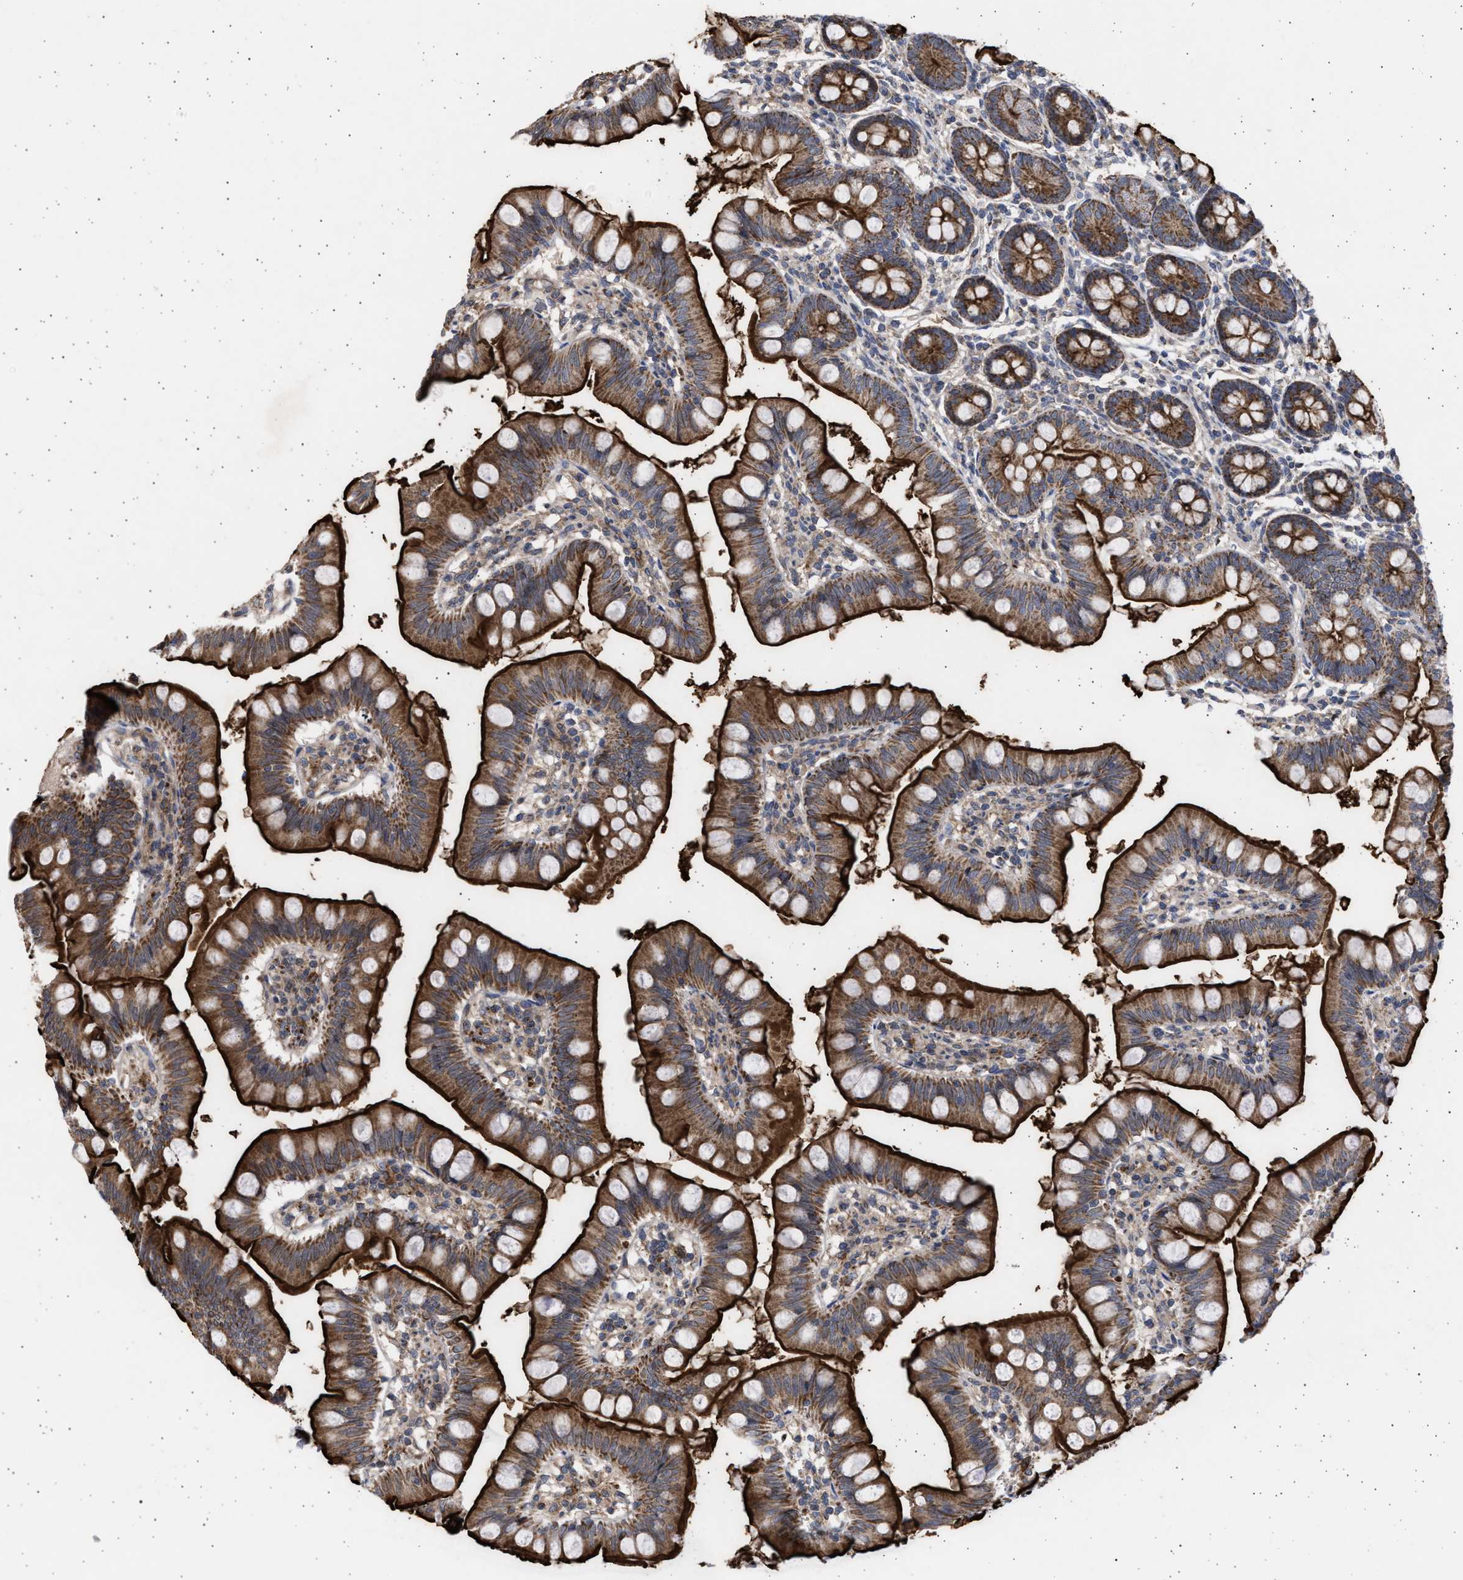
{"staining": {"intensity": "strong", "quantity": ">75%", "location": "cytoplasmic/membranous"}, "tissue": "small intestine", "cell_type": "Glandular cells", "image_type": "normal", "snomed": [{"axis": "morphology", "description": "Normal tissue, NOS"}, {"axis": "topography", "description": "Small intestine"}], "caption": "A brown stain shows strong cytoplasmic/membranous expression of a protein in glandular cells of normal human small intestine.", "gene": "TTC19", "patient": {"sex": "male", "age": 7}}